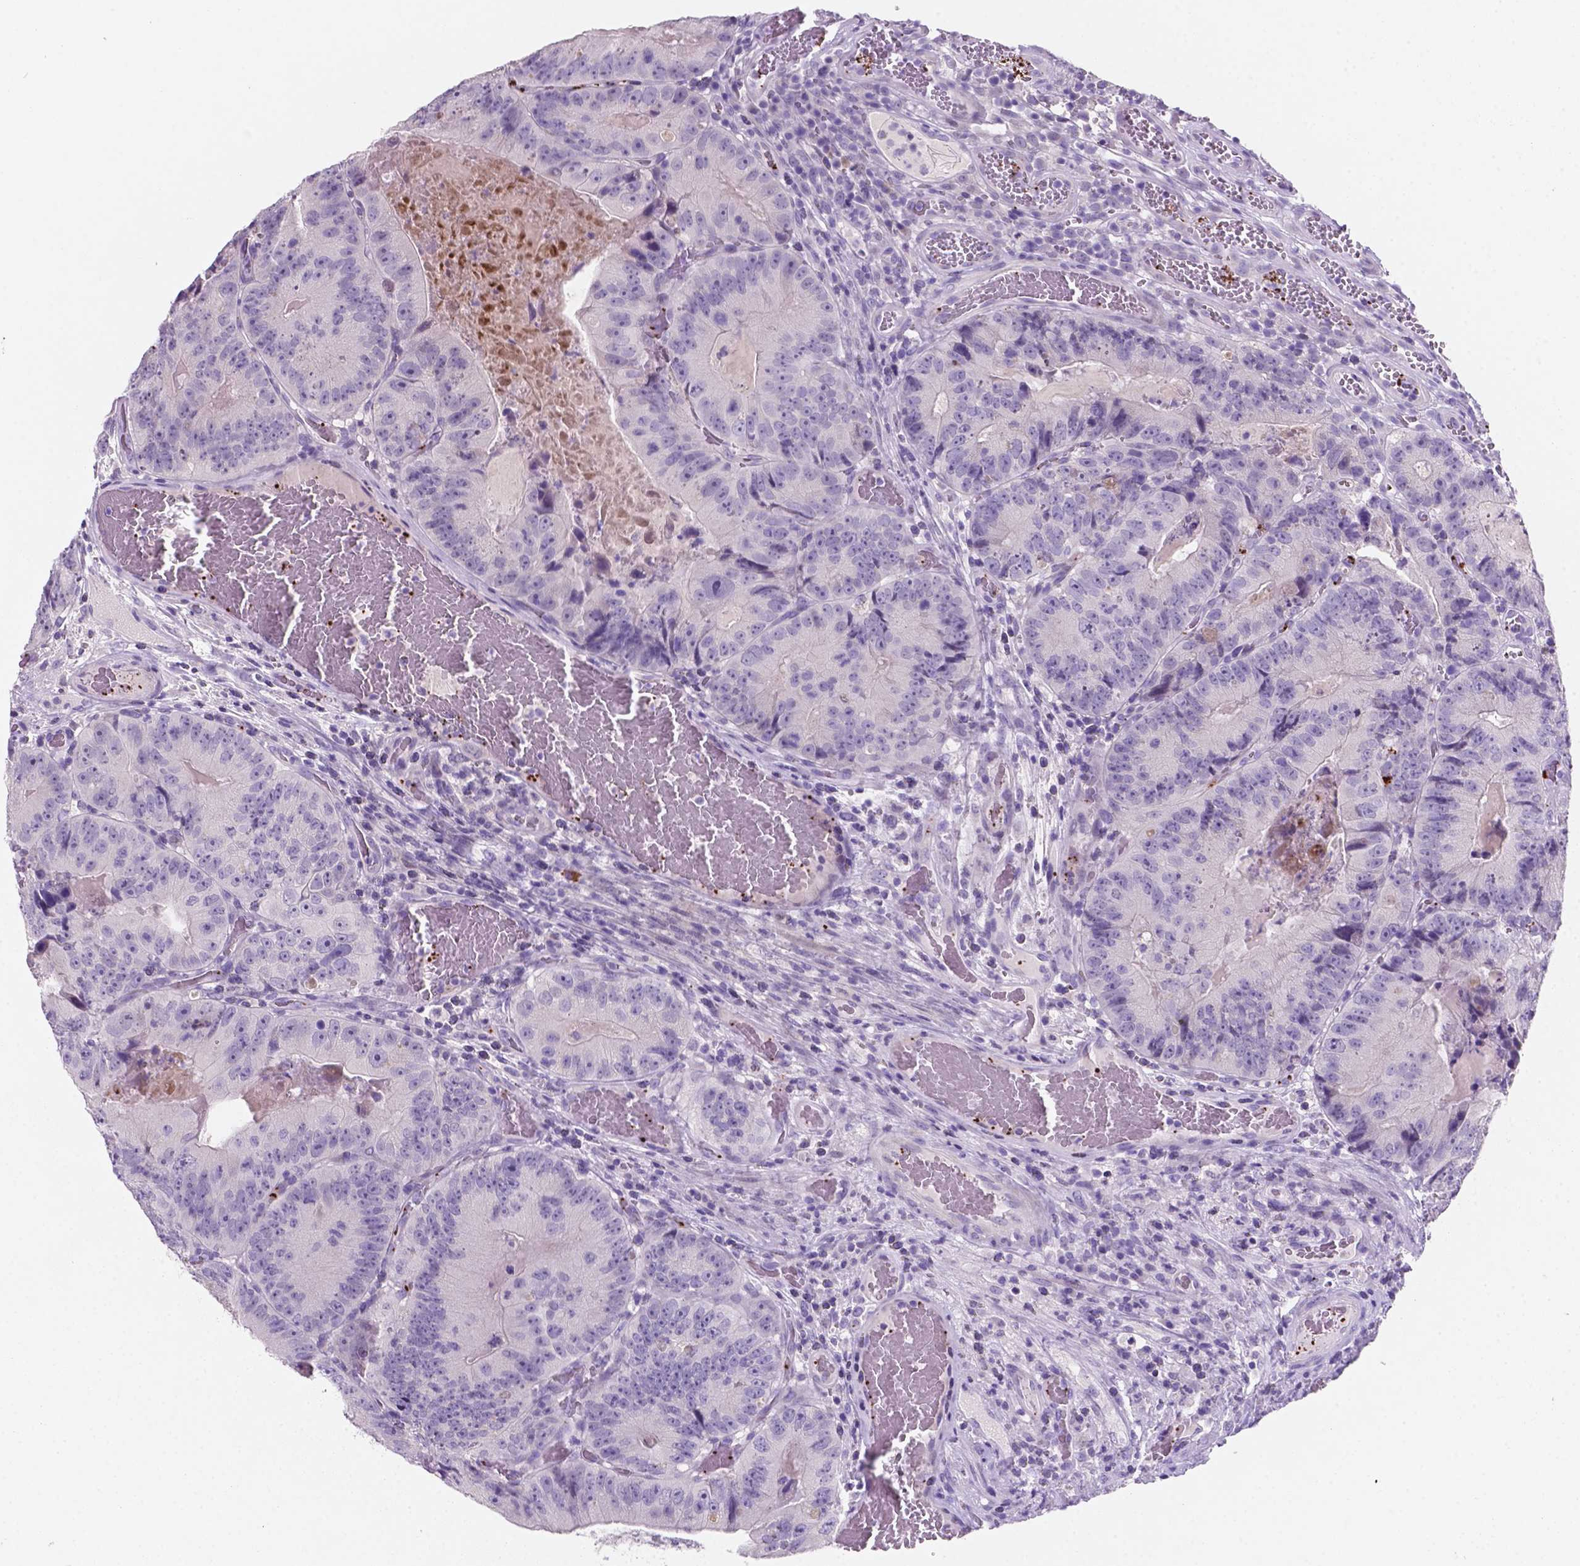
{"staining": {"intensity": "negative", "quantity": "none", "location": "none"}, "tissue": "colorectal cancer", "cell_type": "Tumor cells", "image_type": "cancer", "snomed": [{"axis": "morphology", "description": "Adenocarcinoma, NOS"}, {"axis": "topography", "description": "Colon"}], "caption": "Tumor cells show no significant expression in adenocarcinoma (colorectal).", "gene": "EBLN2", "patient": {"sex": "female", "age": 86}}